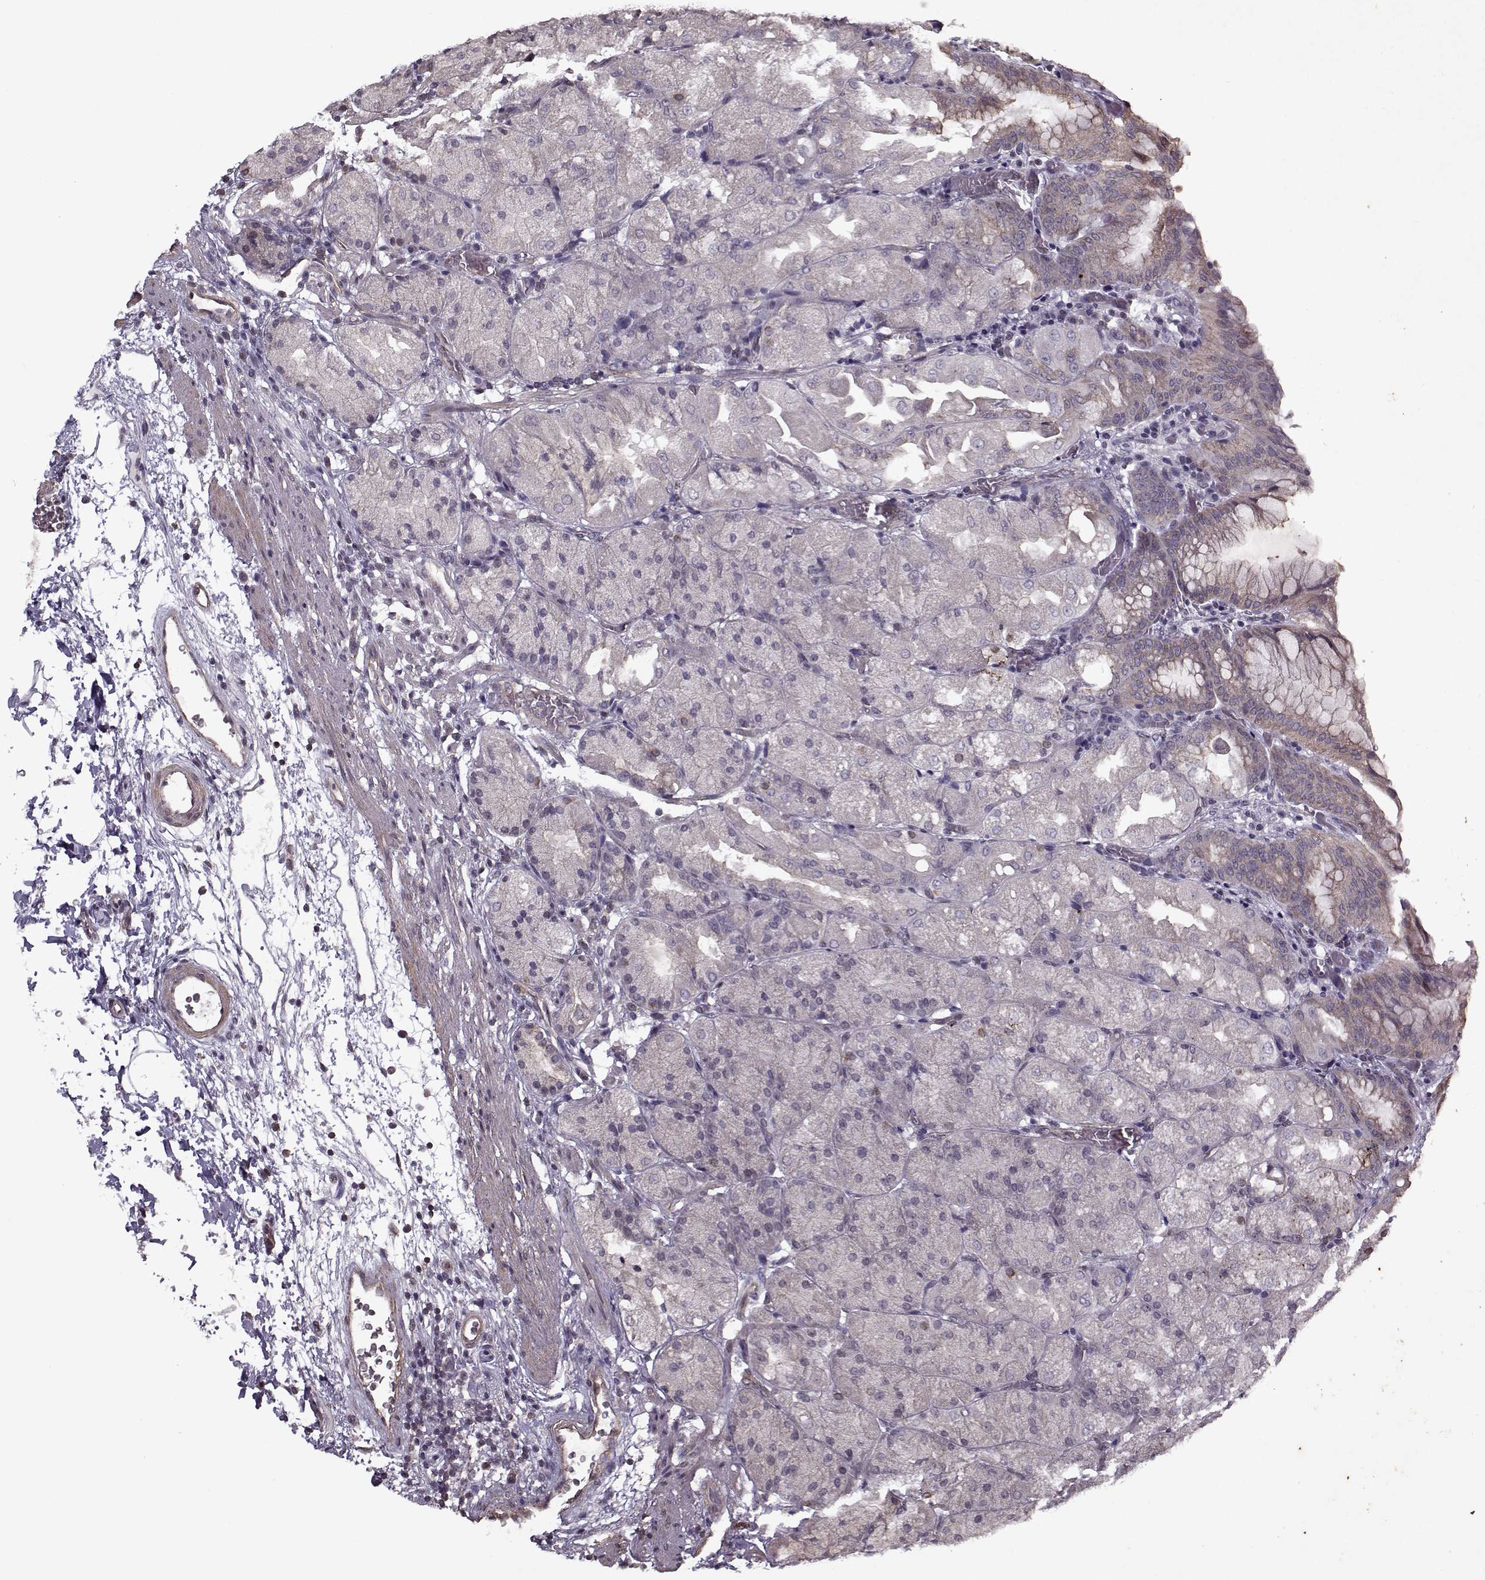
{"staining": {"intensity": "weak", "quantity": "<25%", "location": "cytoplasmic/membranous"}, "tissue": "stomach", "cell_type": "Glandular cells", "image_type": "normal", "snomed": [{"axis": "morphology", "description": "Normal tissue, NOS"}, {"axis": "topography", "description": "Stomach, upper"}, {"axis": "topography", "description": "Stomach"}, {"axis": "topography", "description": "Stomach, lower"}], "caption": "Glandular cells are negative for brown protein staining in normal stomach. The staining is performed using DAB (3,3'-diaminobenzidine) brown chromogen with nuclei counter-stained in using hematoxylin.", "gene": "KRT9", "patient": {"sex": "male", "age": 62}}